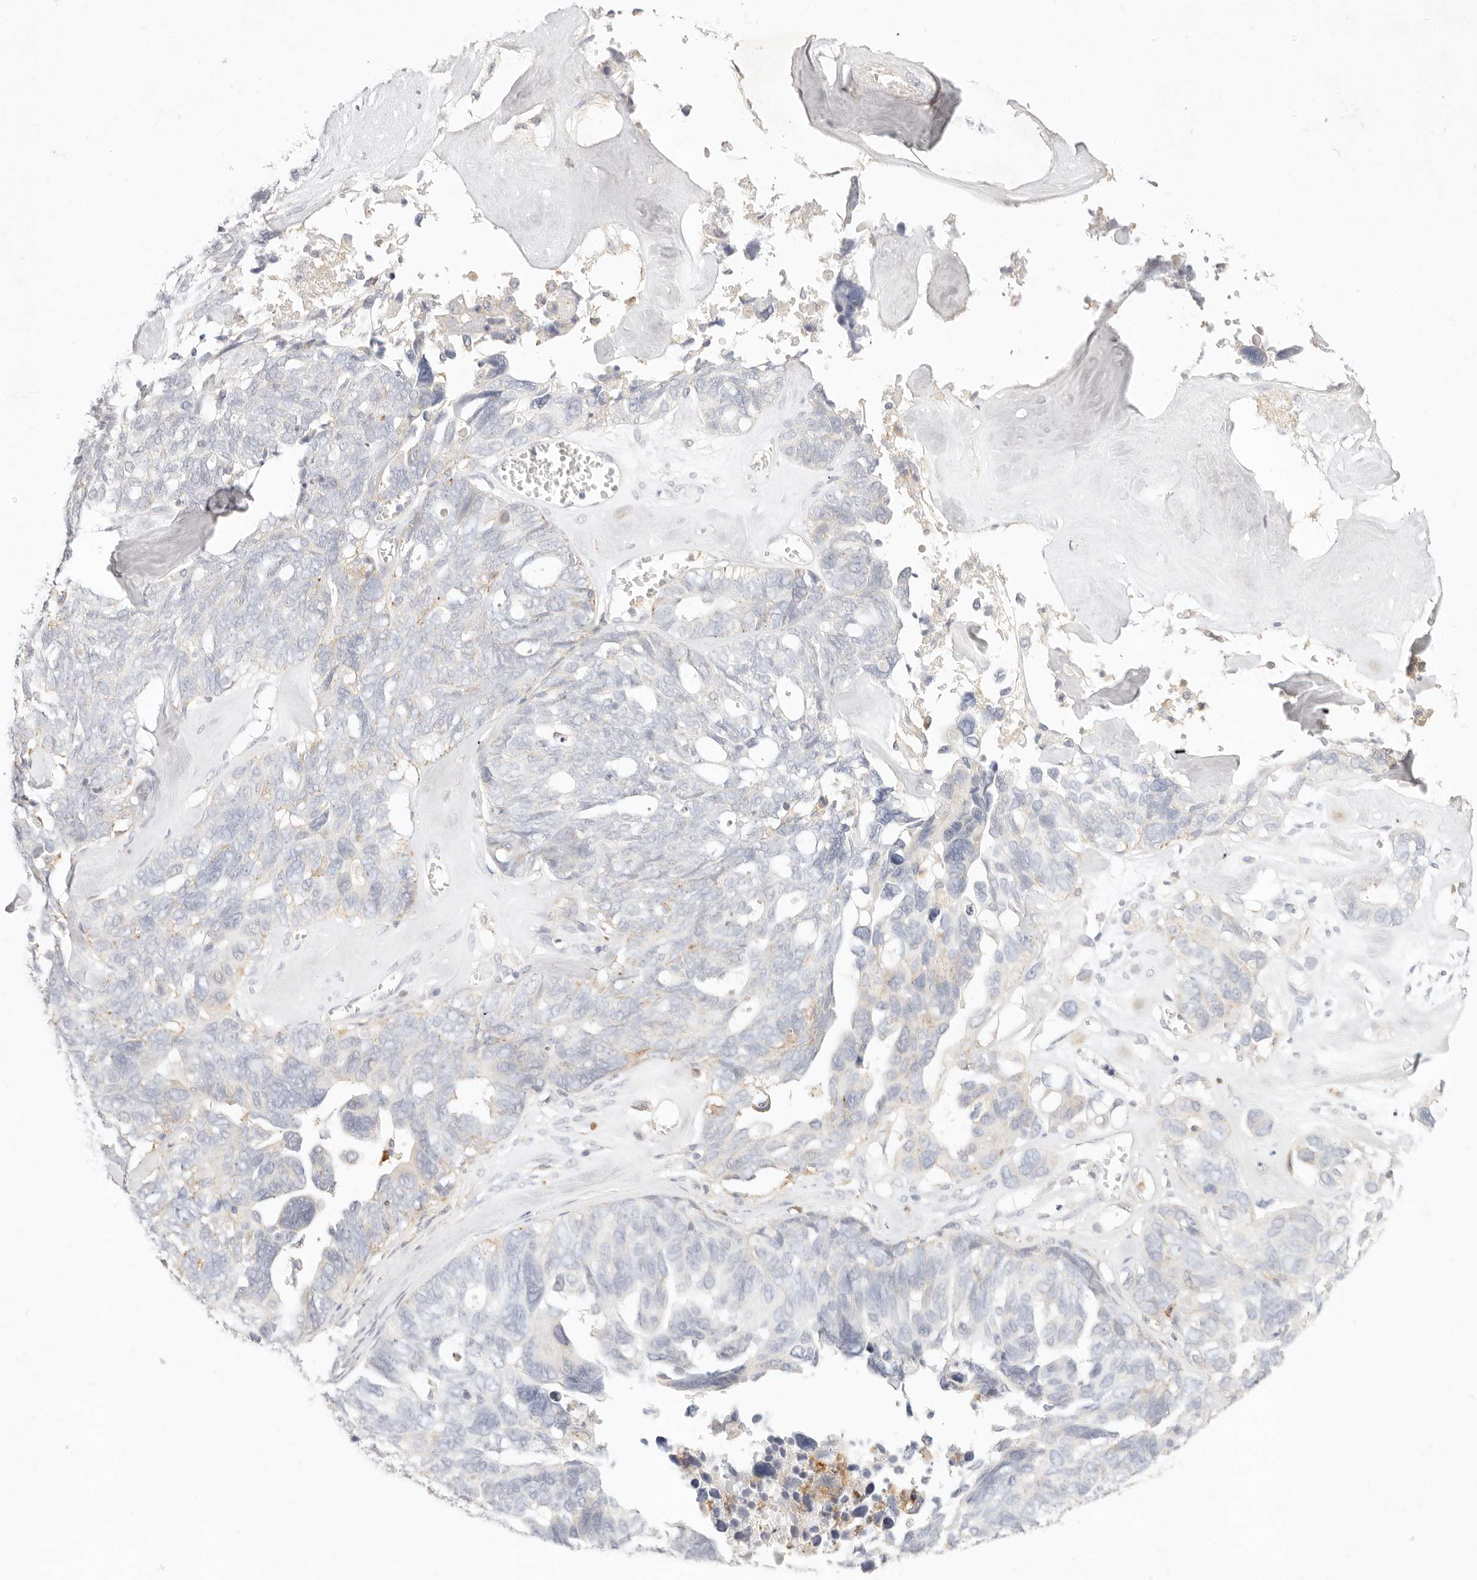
{"staining": {"intensity": "weak", "quantity": "<25%", "location": "cytoplasmic/membranous"}, "tissue": "ovarian cancer", "cell_type": "Tumor cells", "image_type": "cancer", "snomed": [{"axis": "morphology", "description": "Cystadenocarcinoma, serous, NOS"}, {"axis": "topography", "description": "Ovary"}], "caption": "IHC of serous cystadenocarcinoma (ovarian) exhibits no staining in tumor cells. Brightfield microscopy of immunohistochemistry stained with DAB (3,3'-diaminobenzidine) (brown) and hematoxylin (blue), captured at high magnification.", "gene": "GPR84", "patient": {"sex": "female", "age": 79}}